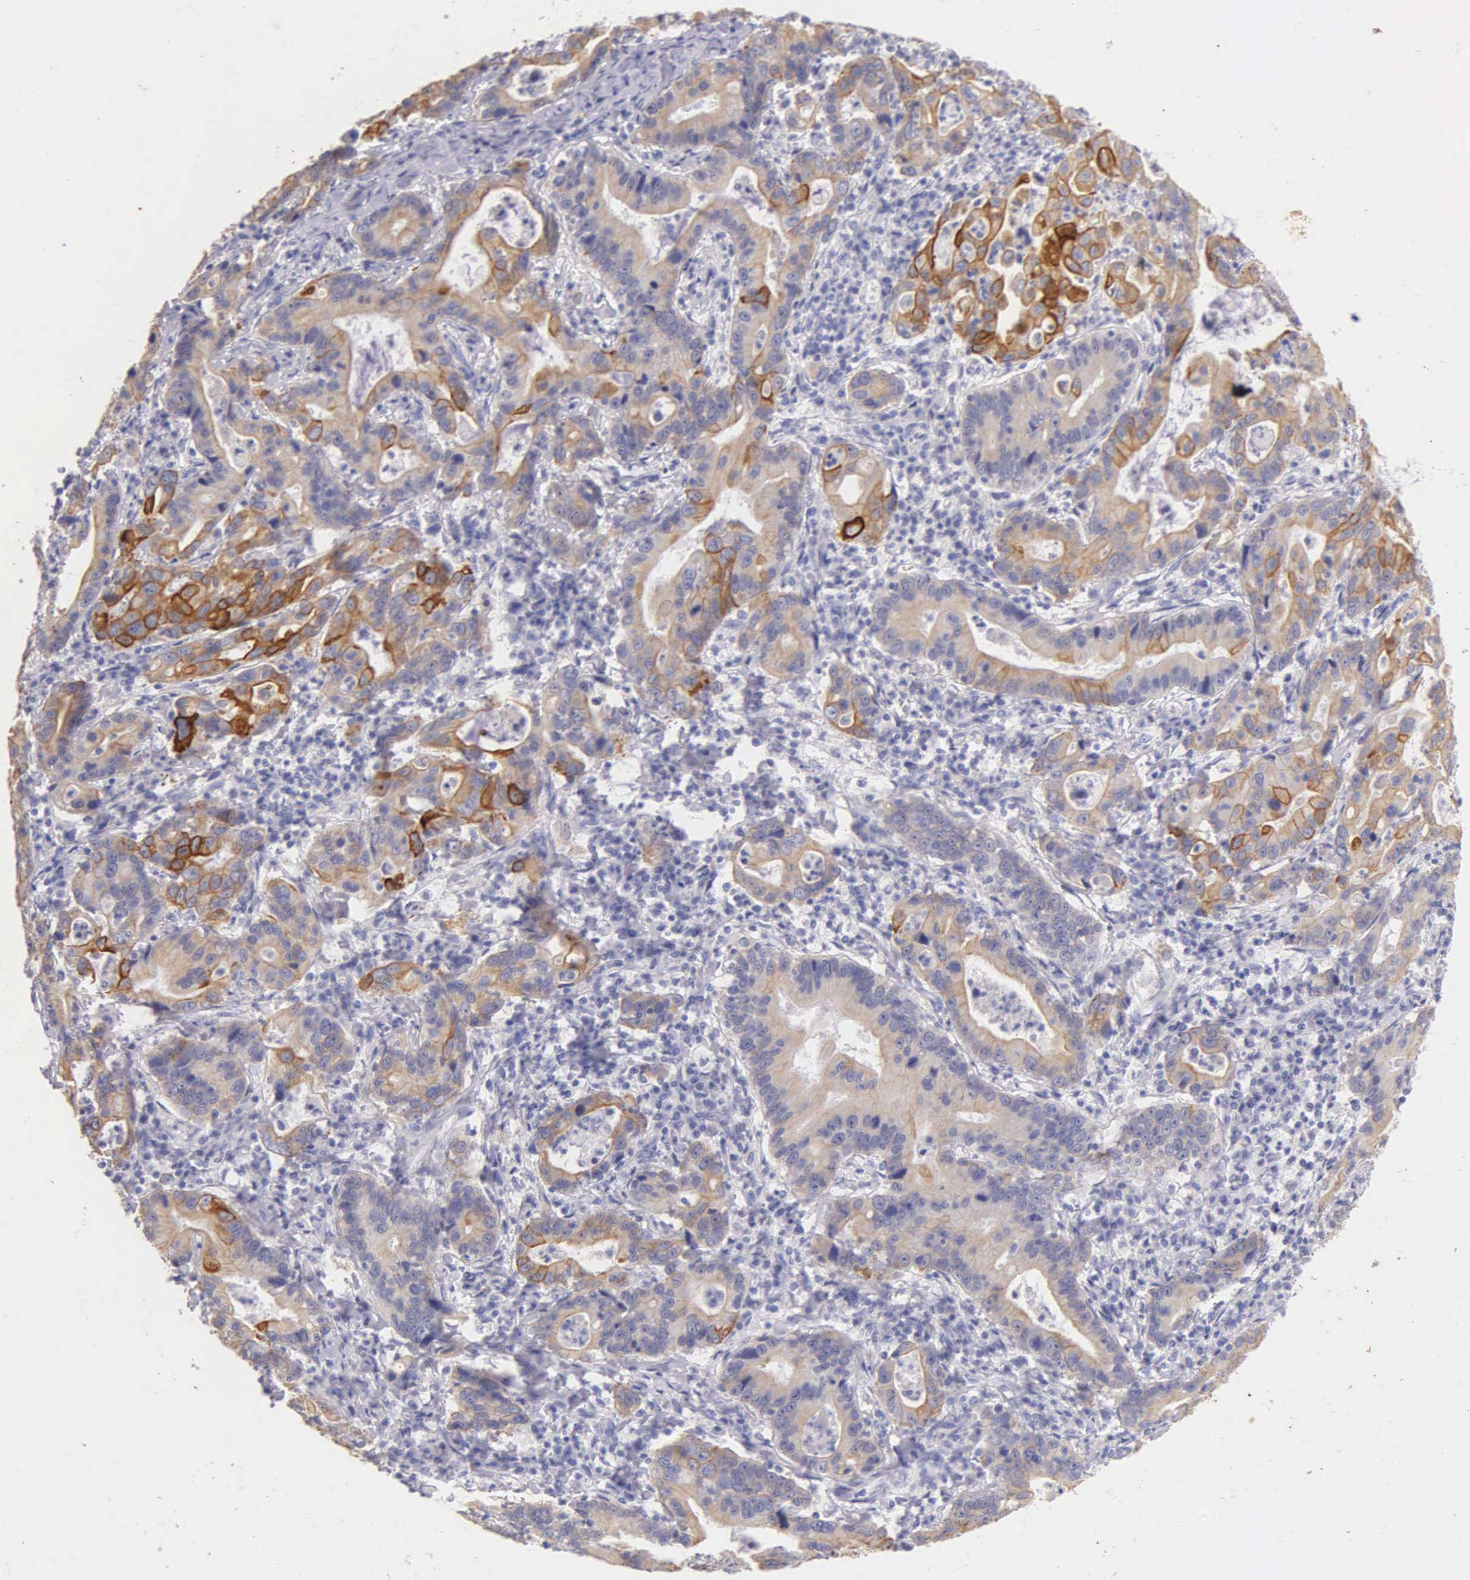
{"staining": {"intensity": "moderate", "quantity": "25%-75%", "location": "cytoplasmic/membranous"}, "tissue": "stomach cancer", "cell_type": "Tumor cells", "image_type": "cancer", "snomed": [{"axis": "morphology", "description": "Adenocarcinoma, NOS"}, {"axis": "topography", "description": "Stomach, upper"}], "caption": "Immunohistochemistry (IHC) photomicrograph of stomach cancer stained for a protein (brown), which demonstrates medium levels of moderate cytoplasmic/membranous positivity in approximately 25%-75% of tumor cells.", "gene": "KRT17", "patient": {"sex": "male", "age": 63}}